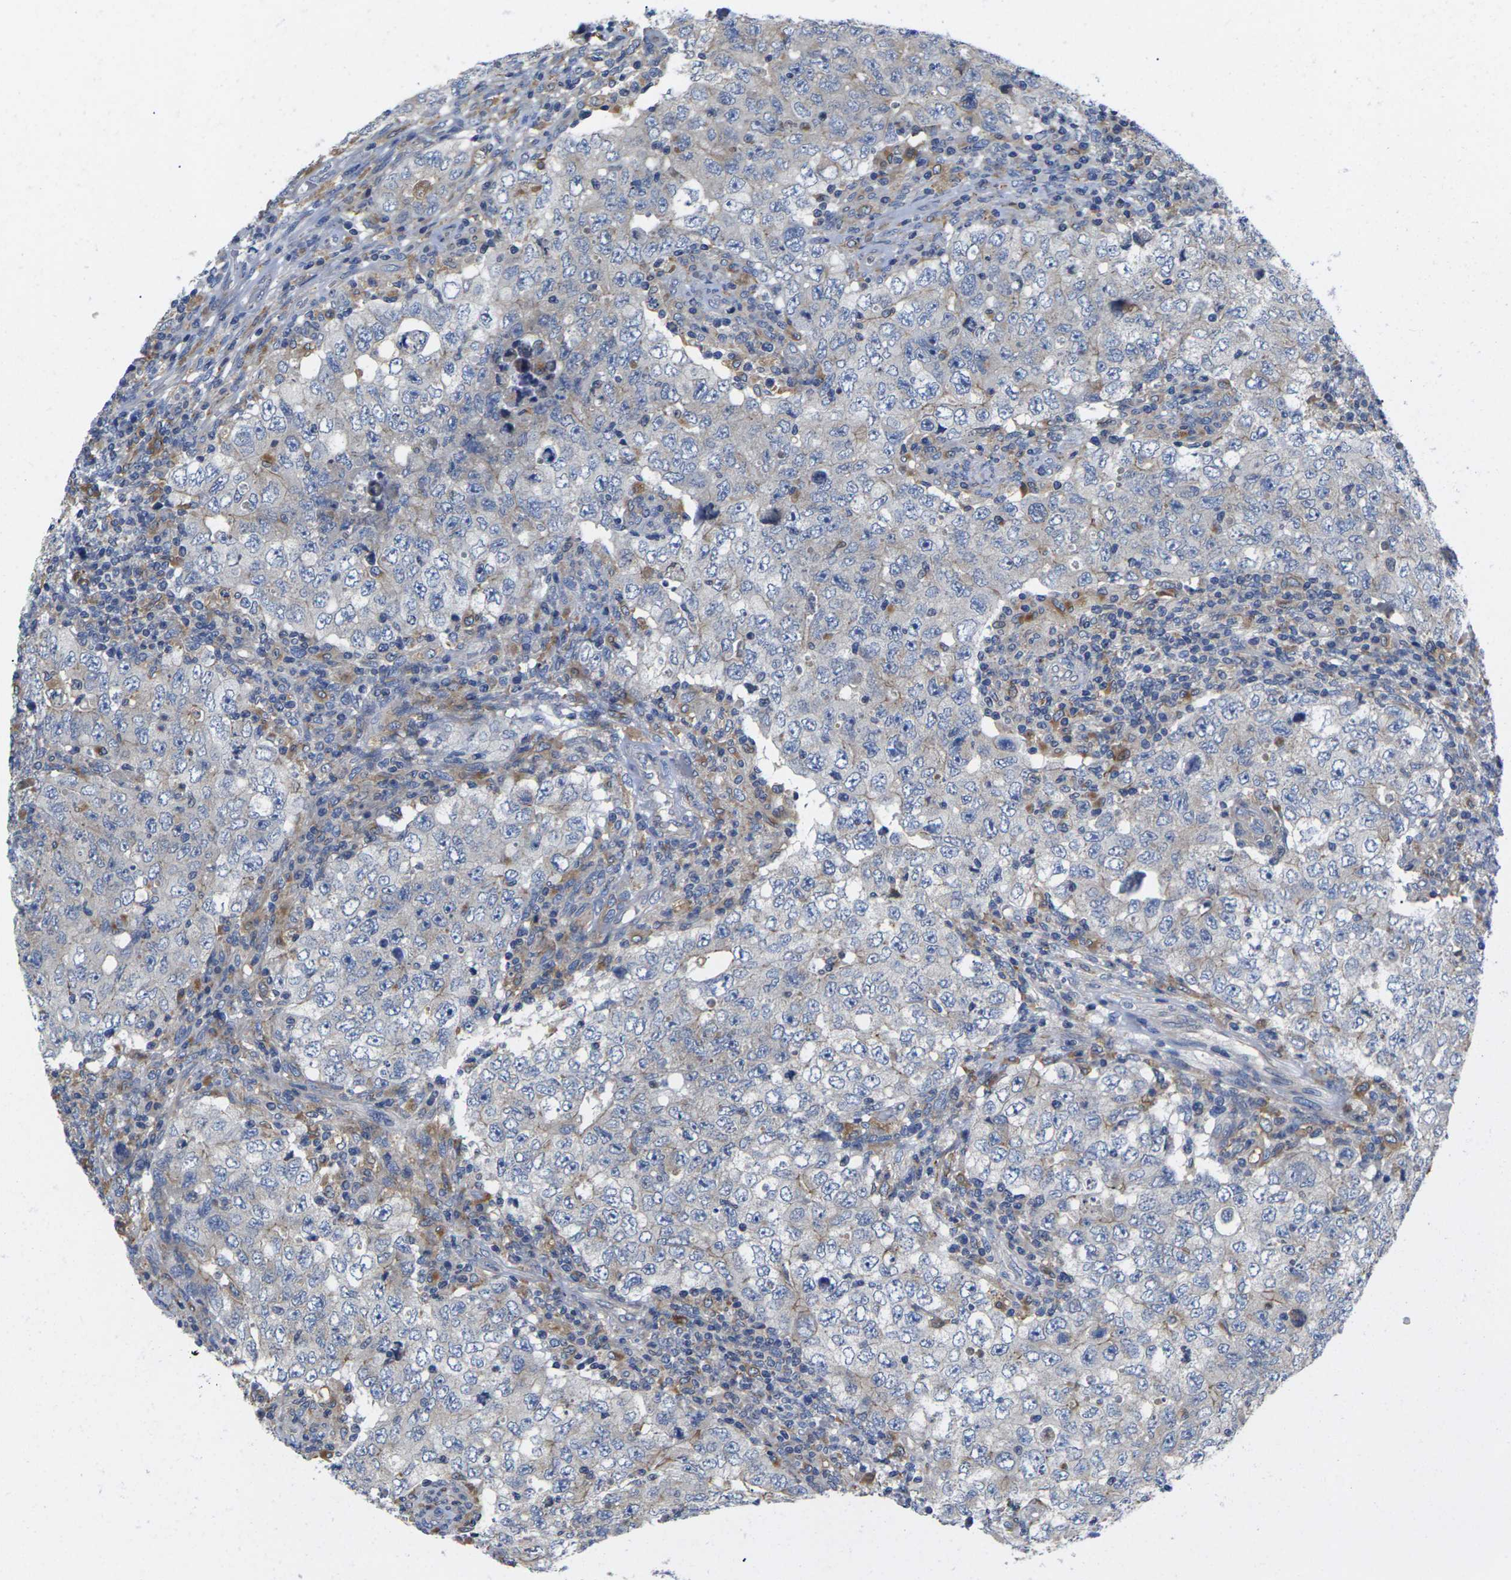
{"staining": {"intensity": "weak", "quantity": ">75%", "location": "cytoplasmic/membranous"}, "tissue": "testis cancer", "cell_type": "Tumor cells", "image_type": "cancer", "snomed": [{"axis": "morphology", "description": "Carcinoma, Embryonal, NOS"}, {"axis": "topography", "description": "Testis"}], "caption": "Immunohistochemical staining of testis cancer (embryonal carcinoma) demonstrates weak cytoplasmic/membranous protein staining in approximately >75% of tumor cells.", "gene": "SCNN1A", "patient": {"sex": "male", "age": 26}}